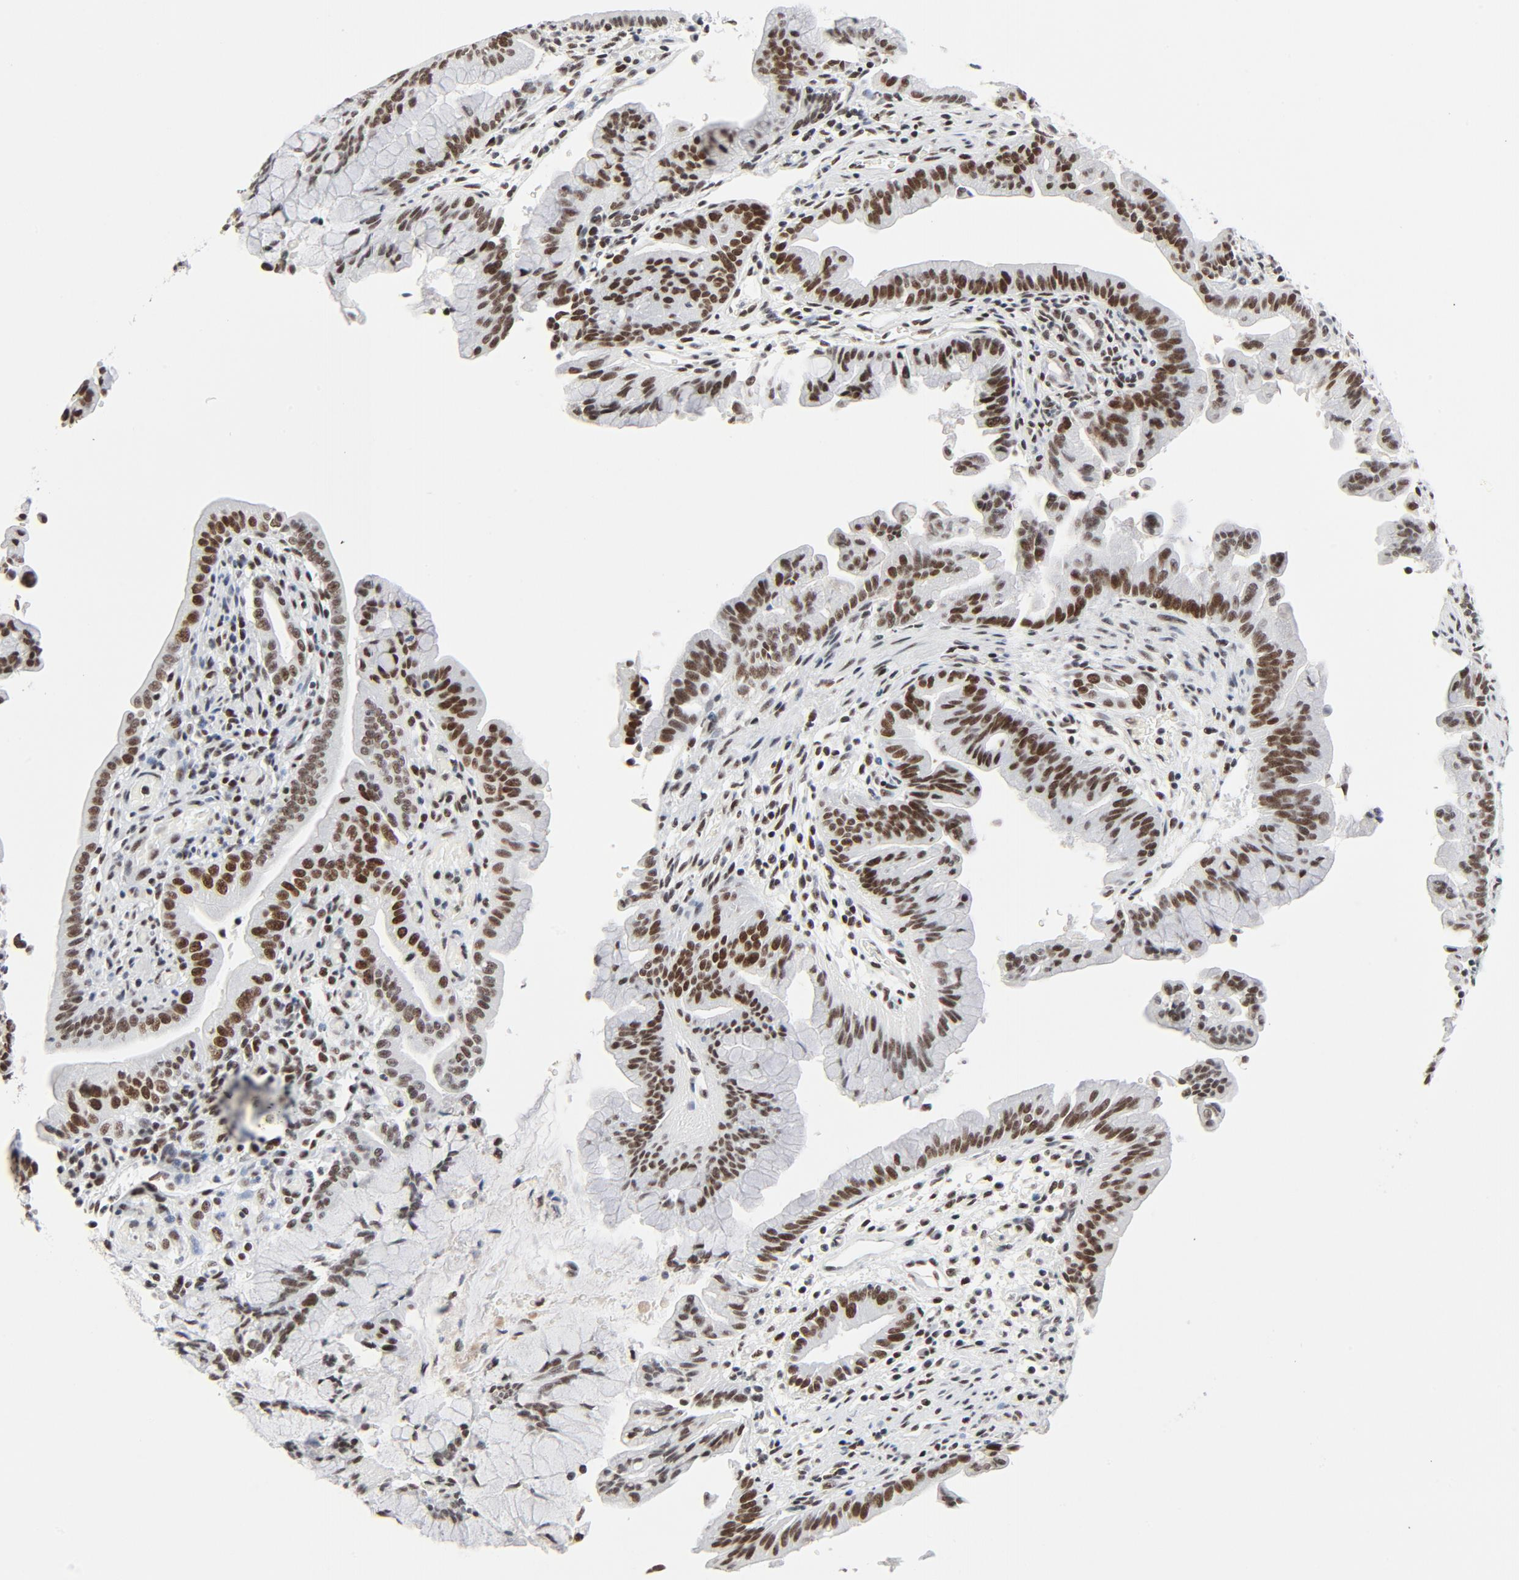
{"staining": {"intensity": "strong", "quantity": ">75%", "location": "nuclear"}, "tissue": "pancreatic cancer", "cell_type": "Tumor cells", "image_type": "cancer", "snomed": [{"axis": "morphology", "description": "Adenocarcinoma, NOS"}, {"axis": "topography", "description": "Pancreas"}], "caption": "IHC photomicrograph of human pancreatic adenocarcinoma stained for a protein (brown), which reveals high levels of strong nuclear staining in approximately >75% of tumor cells.", "gene": "GTF2H1", "patient": {"sex": "male", "age": 59}}